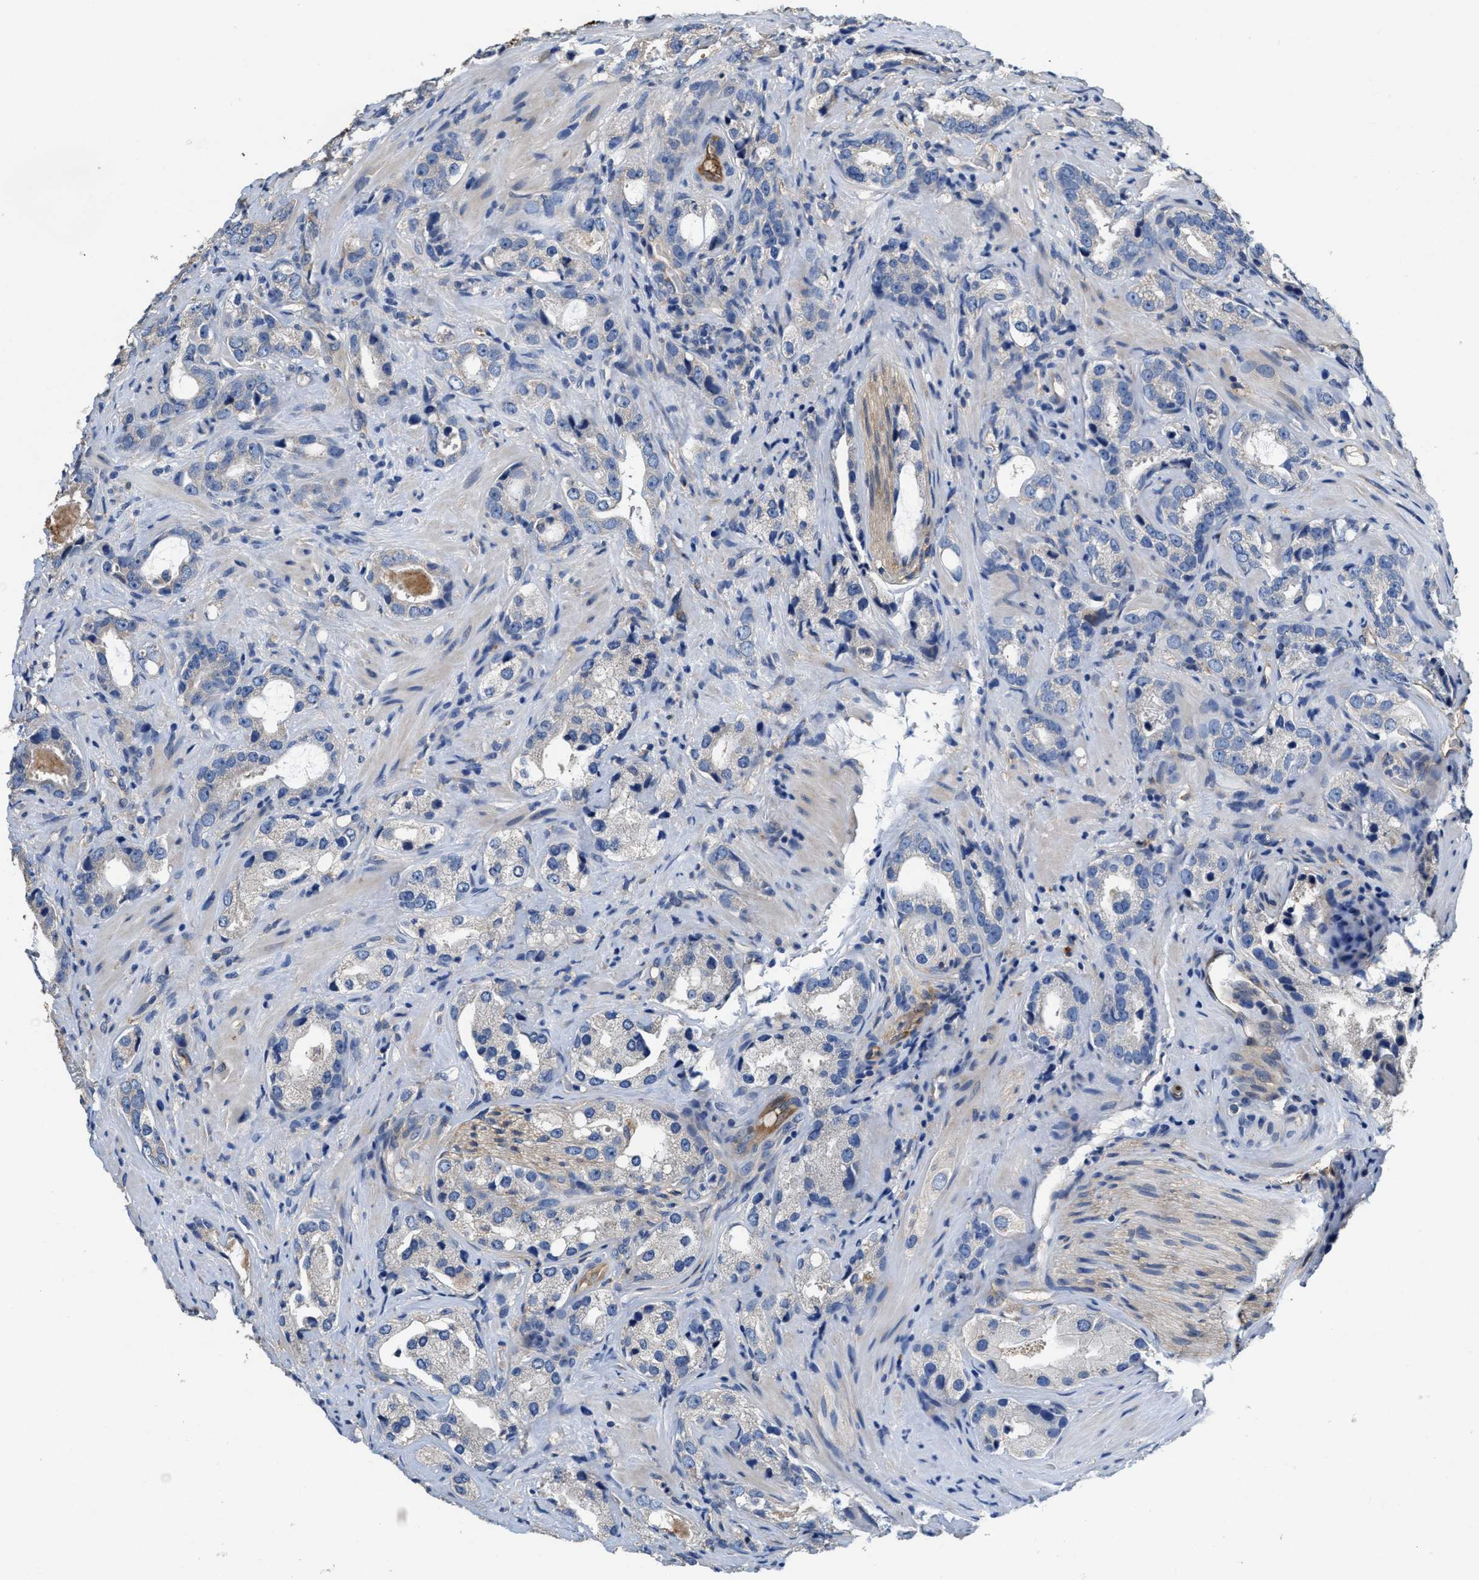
{"staining": {"intensity": "negative", "quantity": "none", "location": "none"}, "tissue": "prostate cancer", "cell_type": "Tumor cells", "image_type": "cancer", "snomed": [{"axis": "morphology", "description": "Adenocarcinoma, High grade"}, {"axis": "topography", "description": "Prostate"}], "caption": "Tumor cells are negative for brown protein staining in prostate high-grade adenocarcinoma.", "gene": "PEG10", "patient": {"sex": "male", "age": 63}}